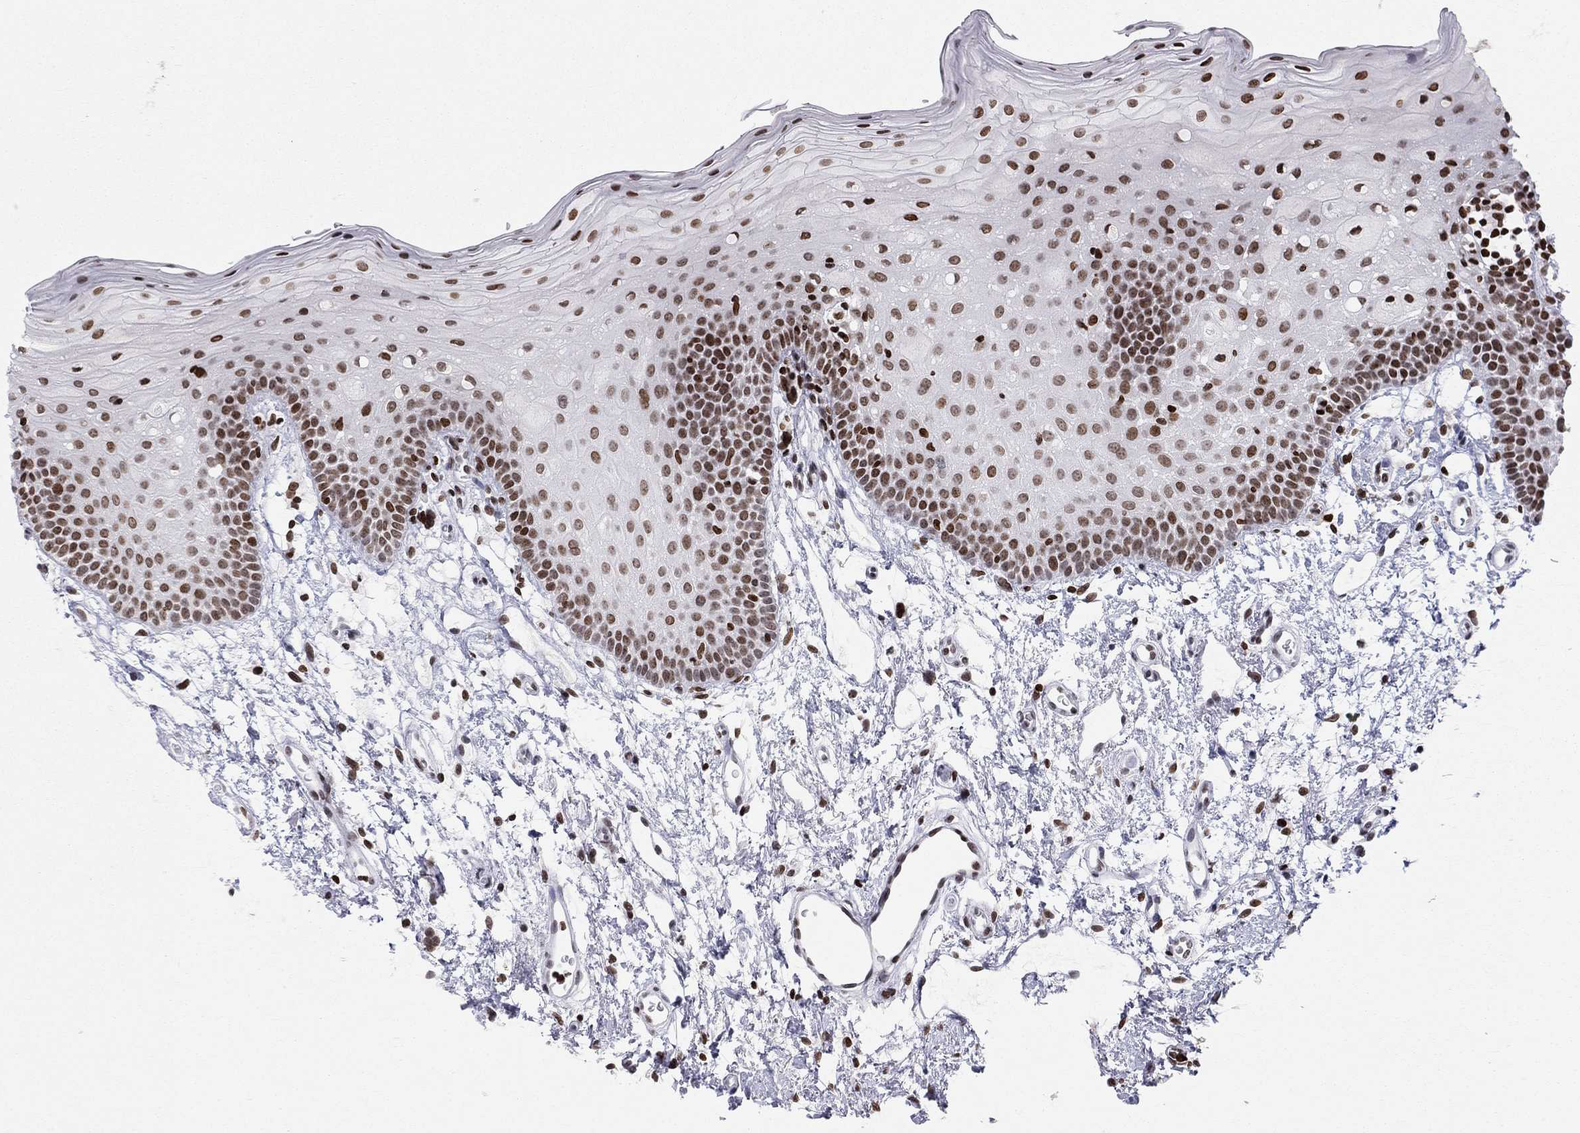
{"staining": {"intensity": "moderate", "quantity": "25%-75%", "location": "nuclear"}, "tissue": "oral mucosa", "cell_type": "Squamous epithelial cells", "image_type": "normal", "snomed": [{"axis": "morphology", "description": "Normal tissue, NOS"}, {"axis": "topography", "description": "Oral tissue"}, {"axis": "topography", "description": "Tounge, NOS"}], "caption": "Protein expression by immunohistochemistry (IHC) exhibits moderate nuclear staining in approximately 25%-75% of squamous epithelial cells in unremarkable oral mucosa.", "gene": "H2AX", "patient": {"sex": "female", "age": 83}}